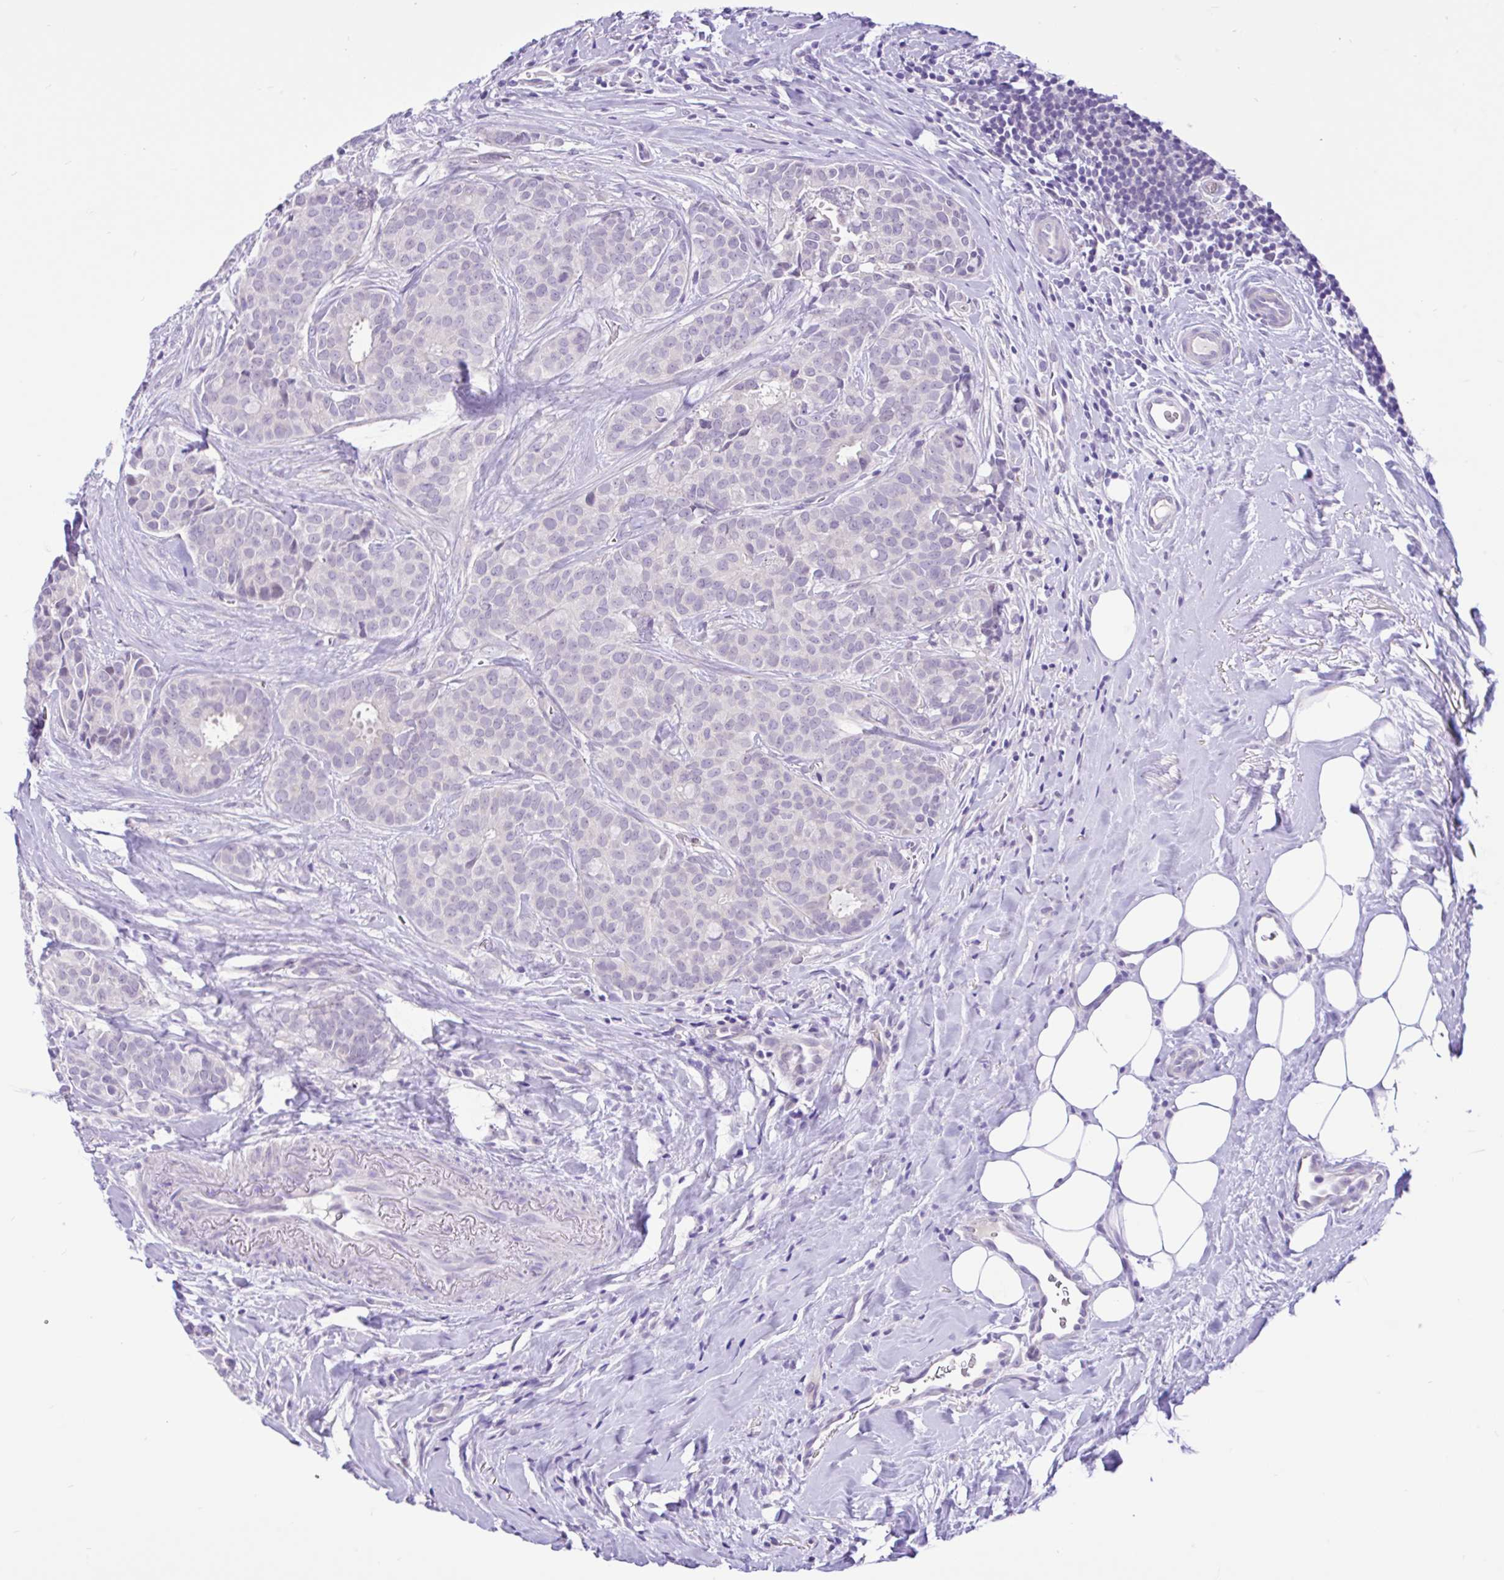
{"staining": {"intensity": "negative", "quantity": "none", "location": "none"}, "tissue": "breast cancer", "cell_type": "Tumor cells", "image_type": "cancer", "snomed": [{"axis": "morphology", "description": "Duct carcinoma"}, {"axis": "topography", "description": "Breast"}], "caption": "Immunohistochemistry (IHC) histopathology image of human breast invasive ductal carcinoma stained for a protein (brown), which reveals no staining in tumor cells.", "gene": "ANO4", "patient": {"sex": "female", "age": 84}}